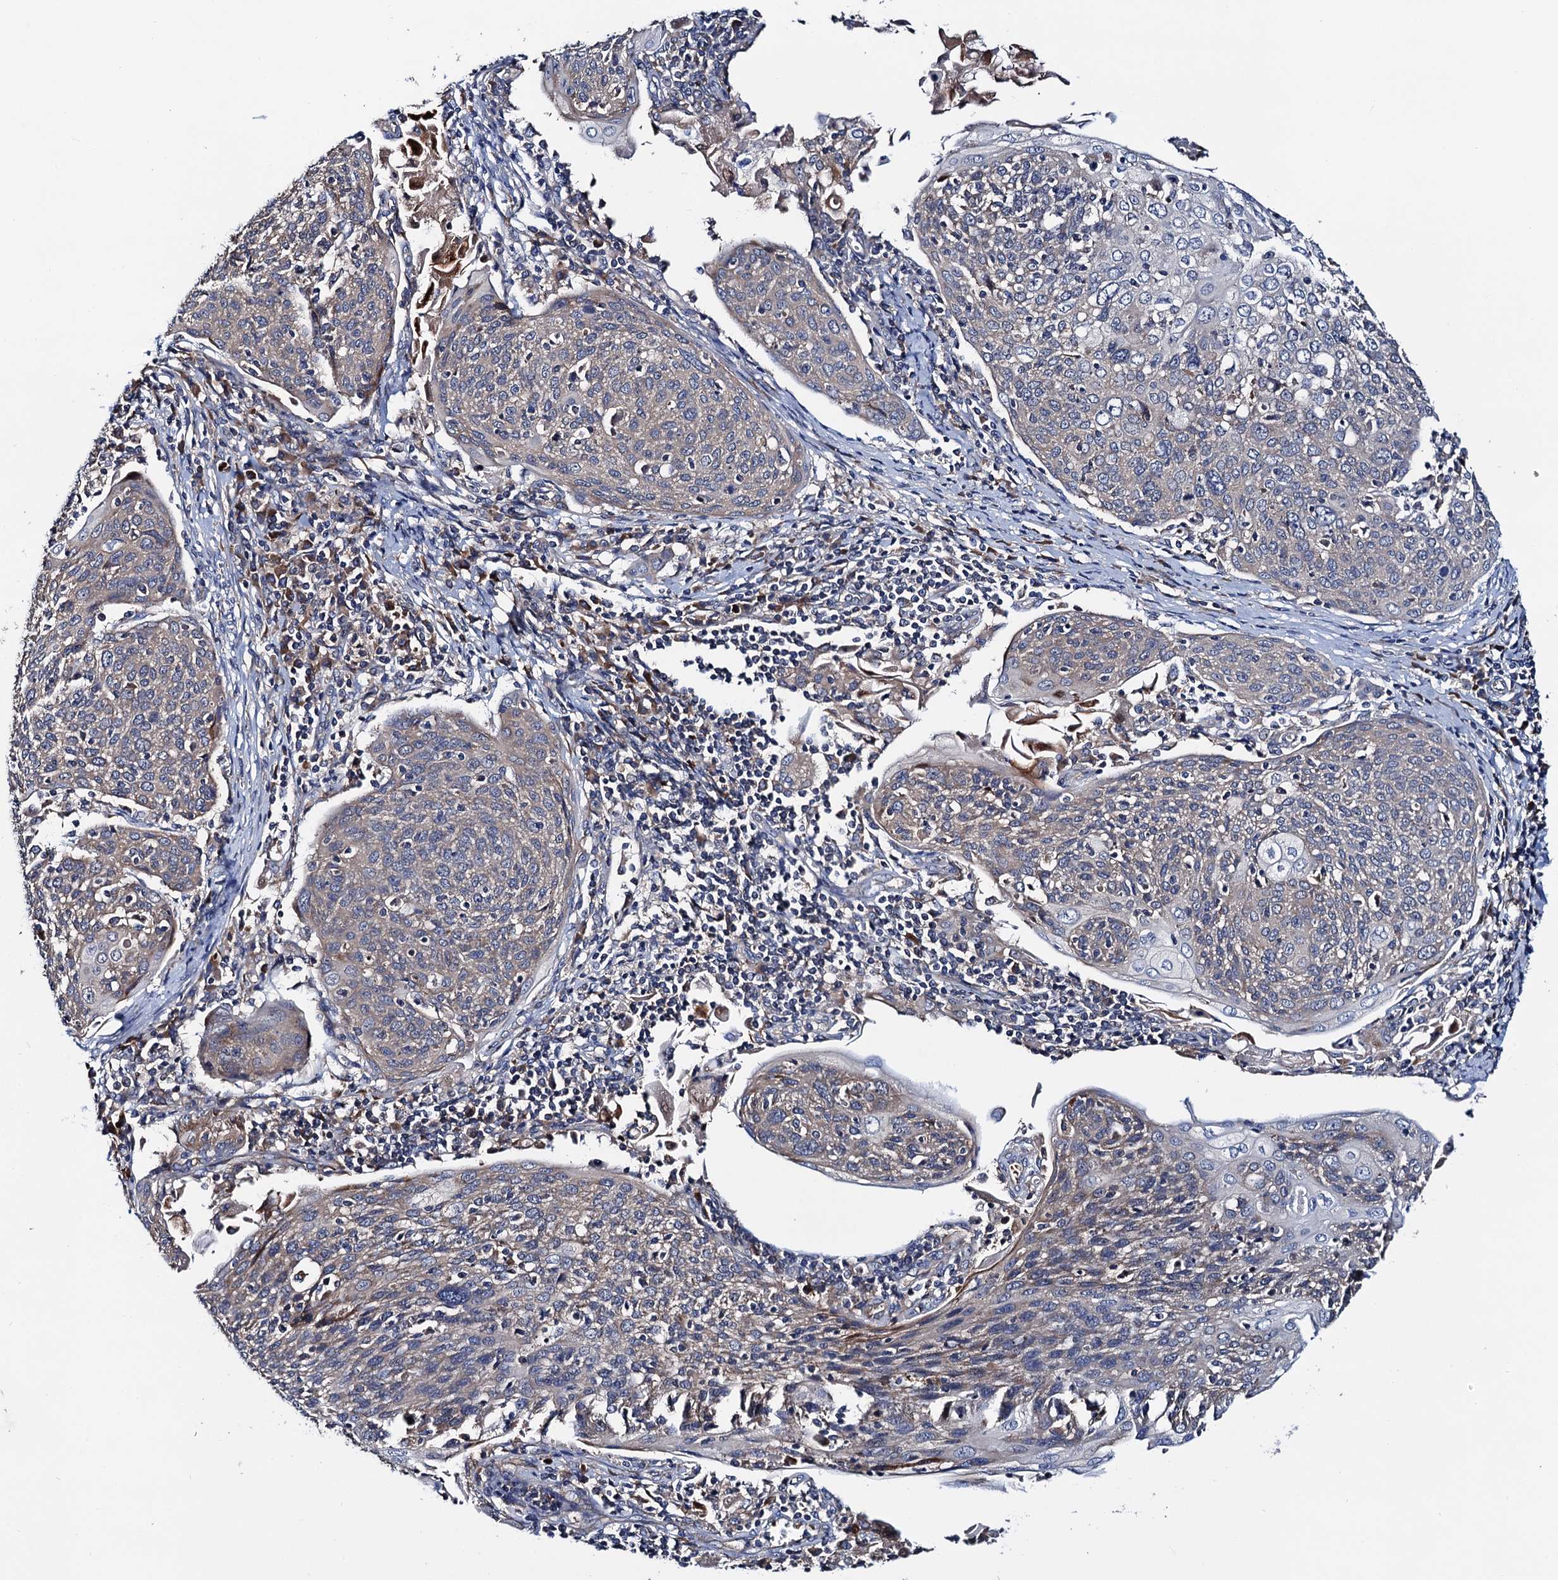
{"staining": {"intensity": "negative", "quantity": "none", "location": "none"}, "tissue": "cervical cancer", "cell_type": "Tumor cells", "image_type": "cancer", "snomed": [{"axis": "morphology", "description": "Squamous cell carcinoma, NOS"}, {"axis": "topography", "description": "Cervix"}], "caption": "Tumor cells are negative for protein expression in human squamous cell carcinoma (cervical).", "gene": "TRMT112", "patient": {"sex": "female", "age": 67}}